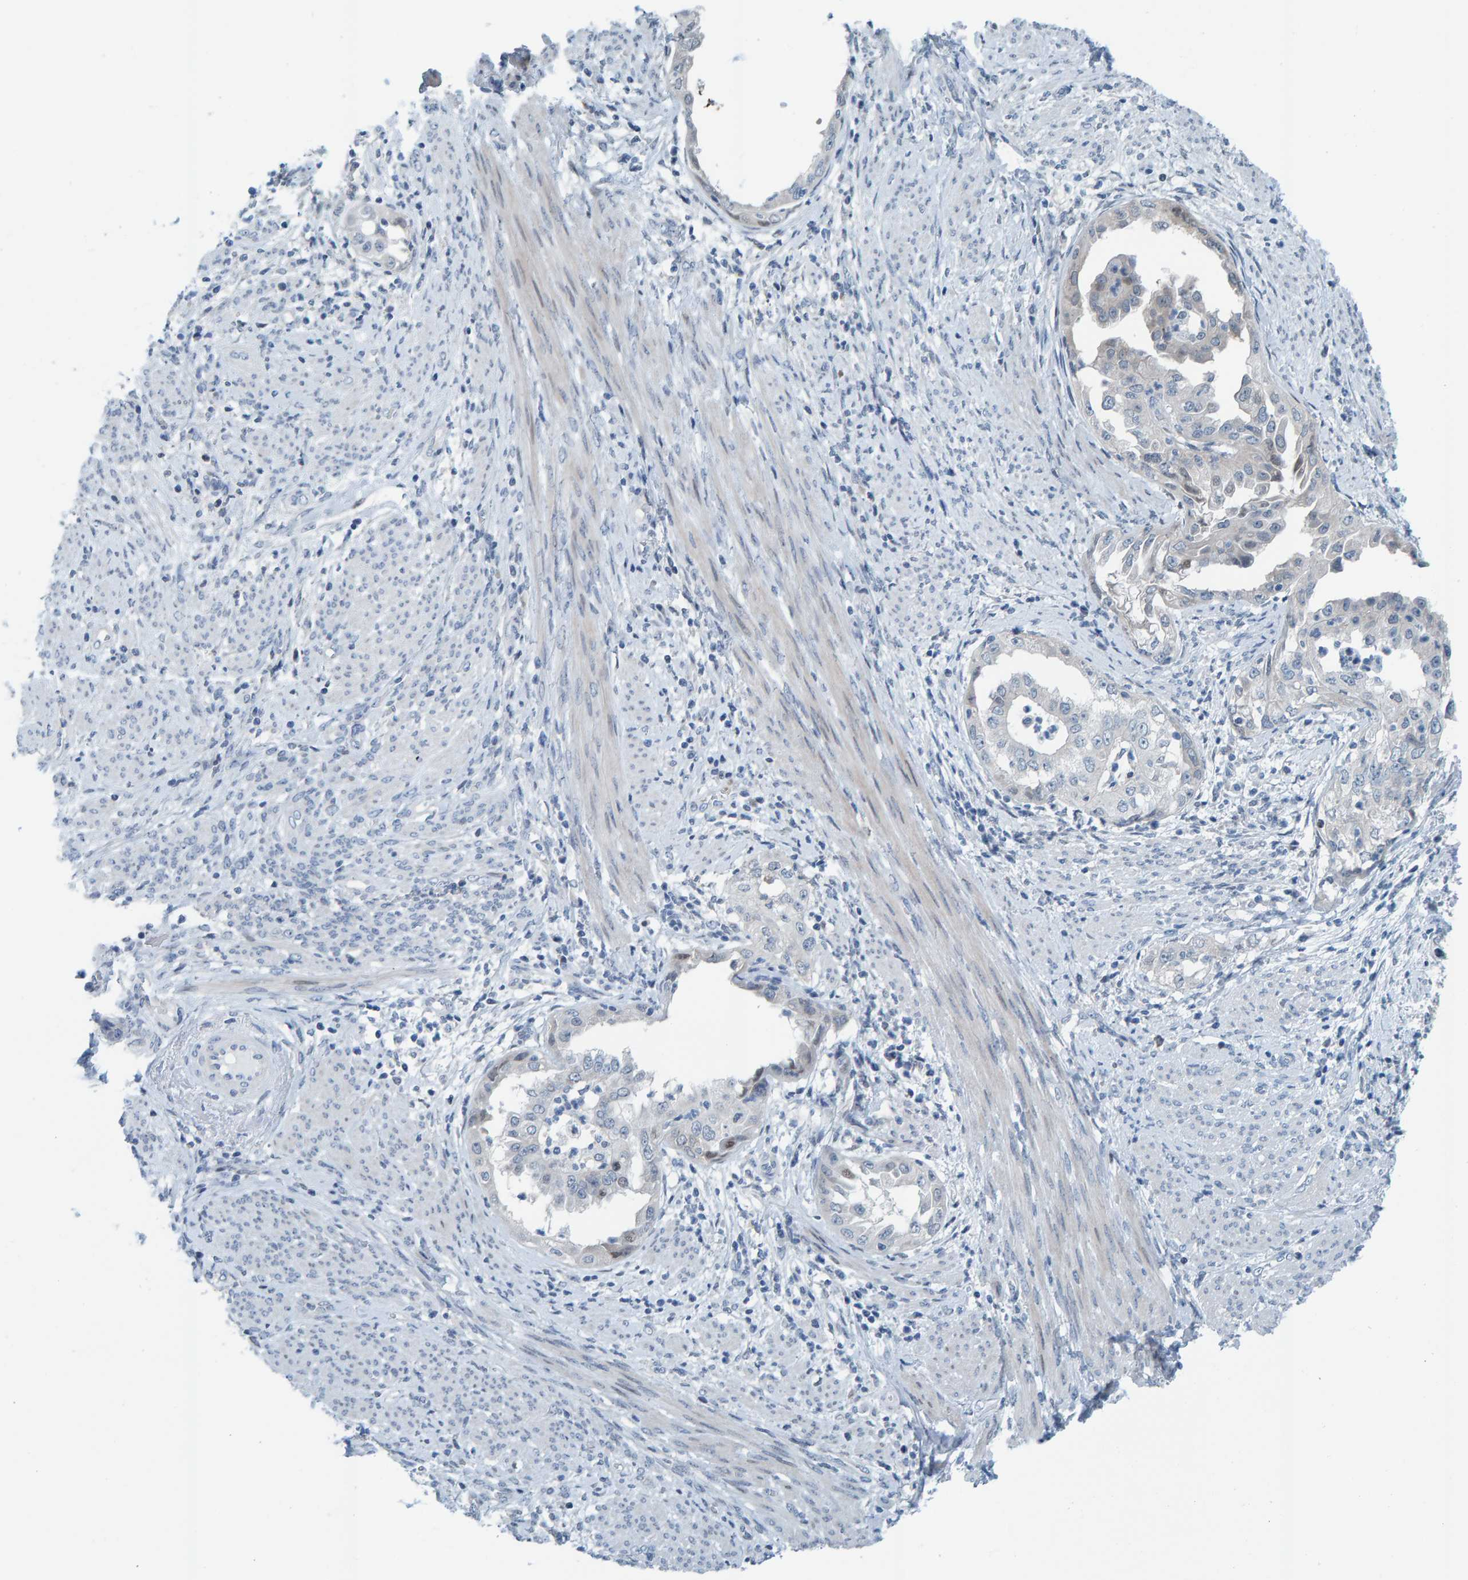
{"staining": {"intensity": "negative", "quantity": "none", "location": "none"}, "tissue": "endometrial cancer", "cell_type": "Tumor cells", "image_type": "cancer", "snomed": [{"axis": "morphology", "description": "Adenocarcinoma, NOS"}, {"axis": "topography", "description": "Endometrium"}], "caption": "Immunohistochemistry (IHC) image of neoplastic tissue: human adenocarcinoma (endometrial) stained with DAB displays no significant protein expression in tumor cells.", "gene": "CNP", "patient": {"sex": "female", "age": 85}}